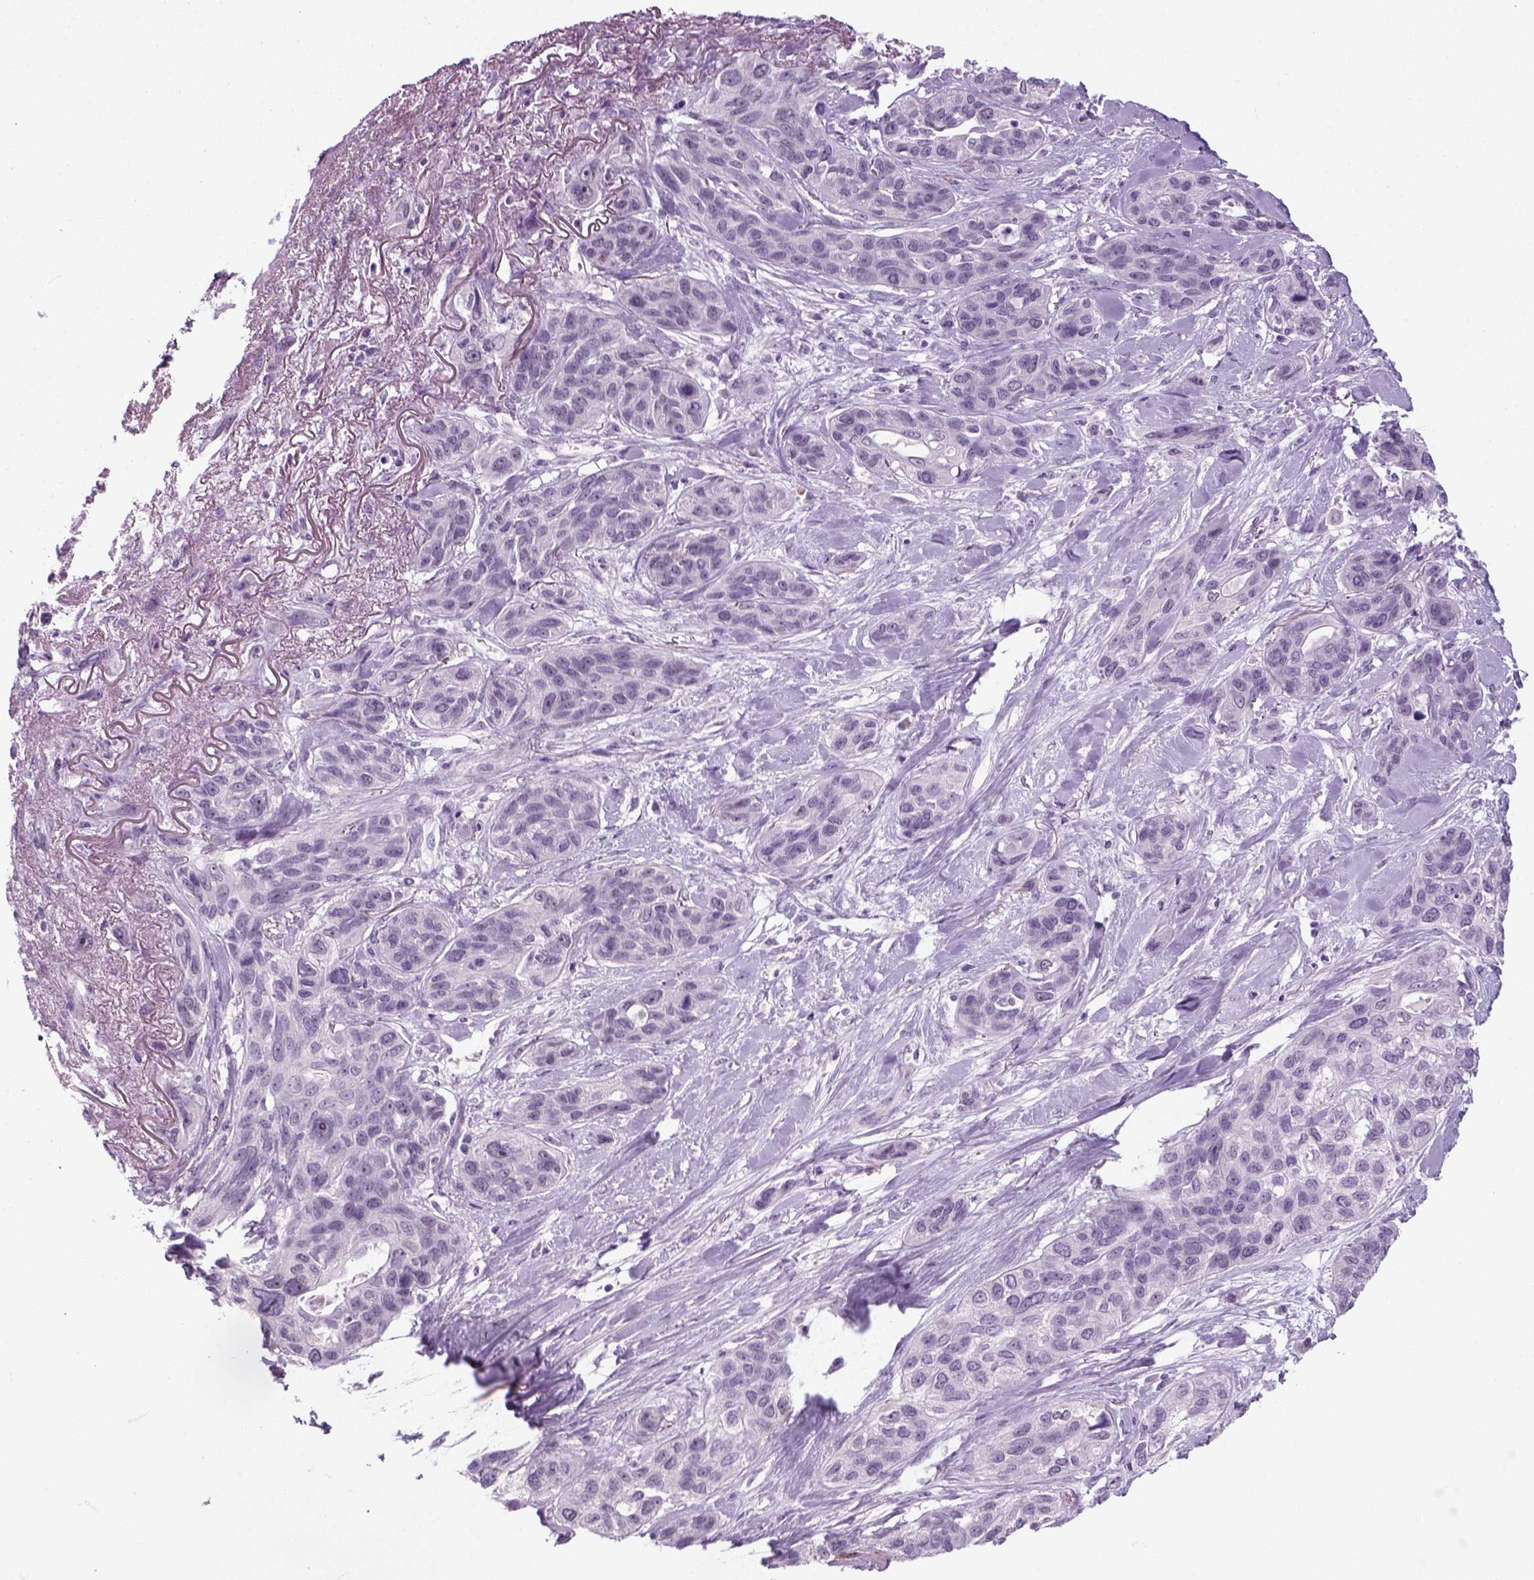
{"staining": {"intensity": "negative", "quantity": "none", "location": "none"}, "tissue": "lung cancer", "cell_type": "Tumor cells", "image_type": "cancer", "snomed": [{"axis": "morphology", "description": "Squamous cell carcinoma, NOS"}, {"axis": "topography", "description": "Lung"}], "caption": "Histopathology image shows no significant protein expression in tumor cells of squamous cell carcinoma (lung).", "gene": "ZNF865", "patient": {"sex": "female", "age": 70}}